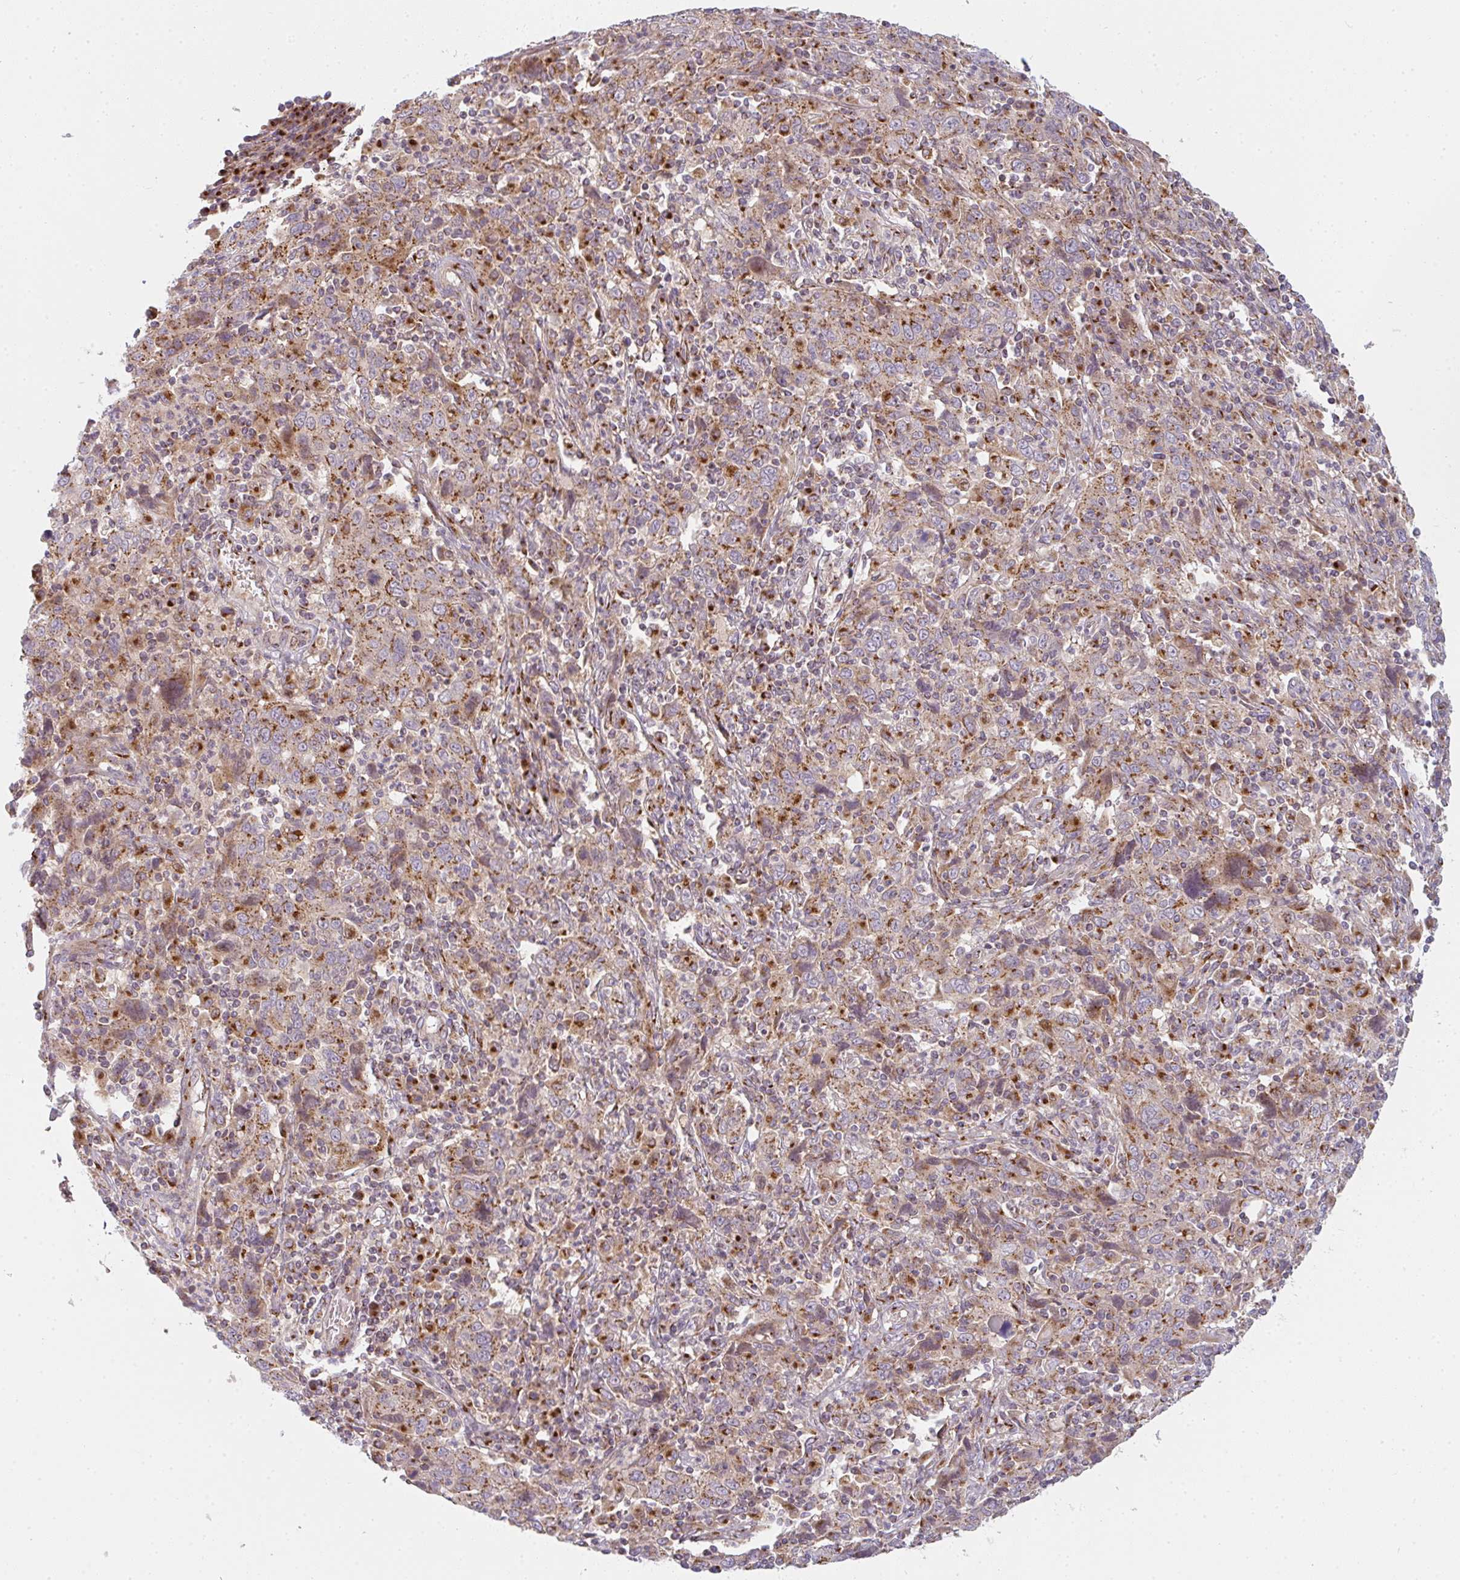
{"staining": {"intensity": "moderate", "quantity": ">75%", "location": "cytoplasmic/membranous"}, "tissue": "cervical cancer", "cell_type": "Tumor cells", "image_type": "cancer", "snomed": [{"axis": "morphology", "description": "Squamous cell carcinoma, NOS"}, {"axis": "topography", "description": "Cervix"}], "caption": "Immunohistochemistry micrograph of human cervical cancer stained for a protein (brown), which demonstrates medium levels of moderate cytoplasmic/membranous expression in approximately >75% of tumor cells.", "gene": "GVQW3", "patient": {"sex": "female", "age": 46}}